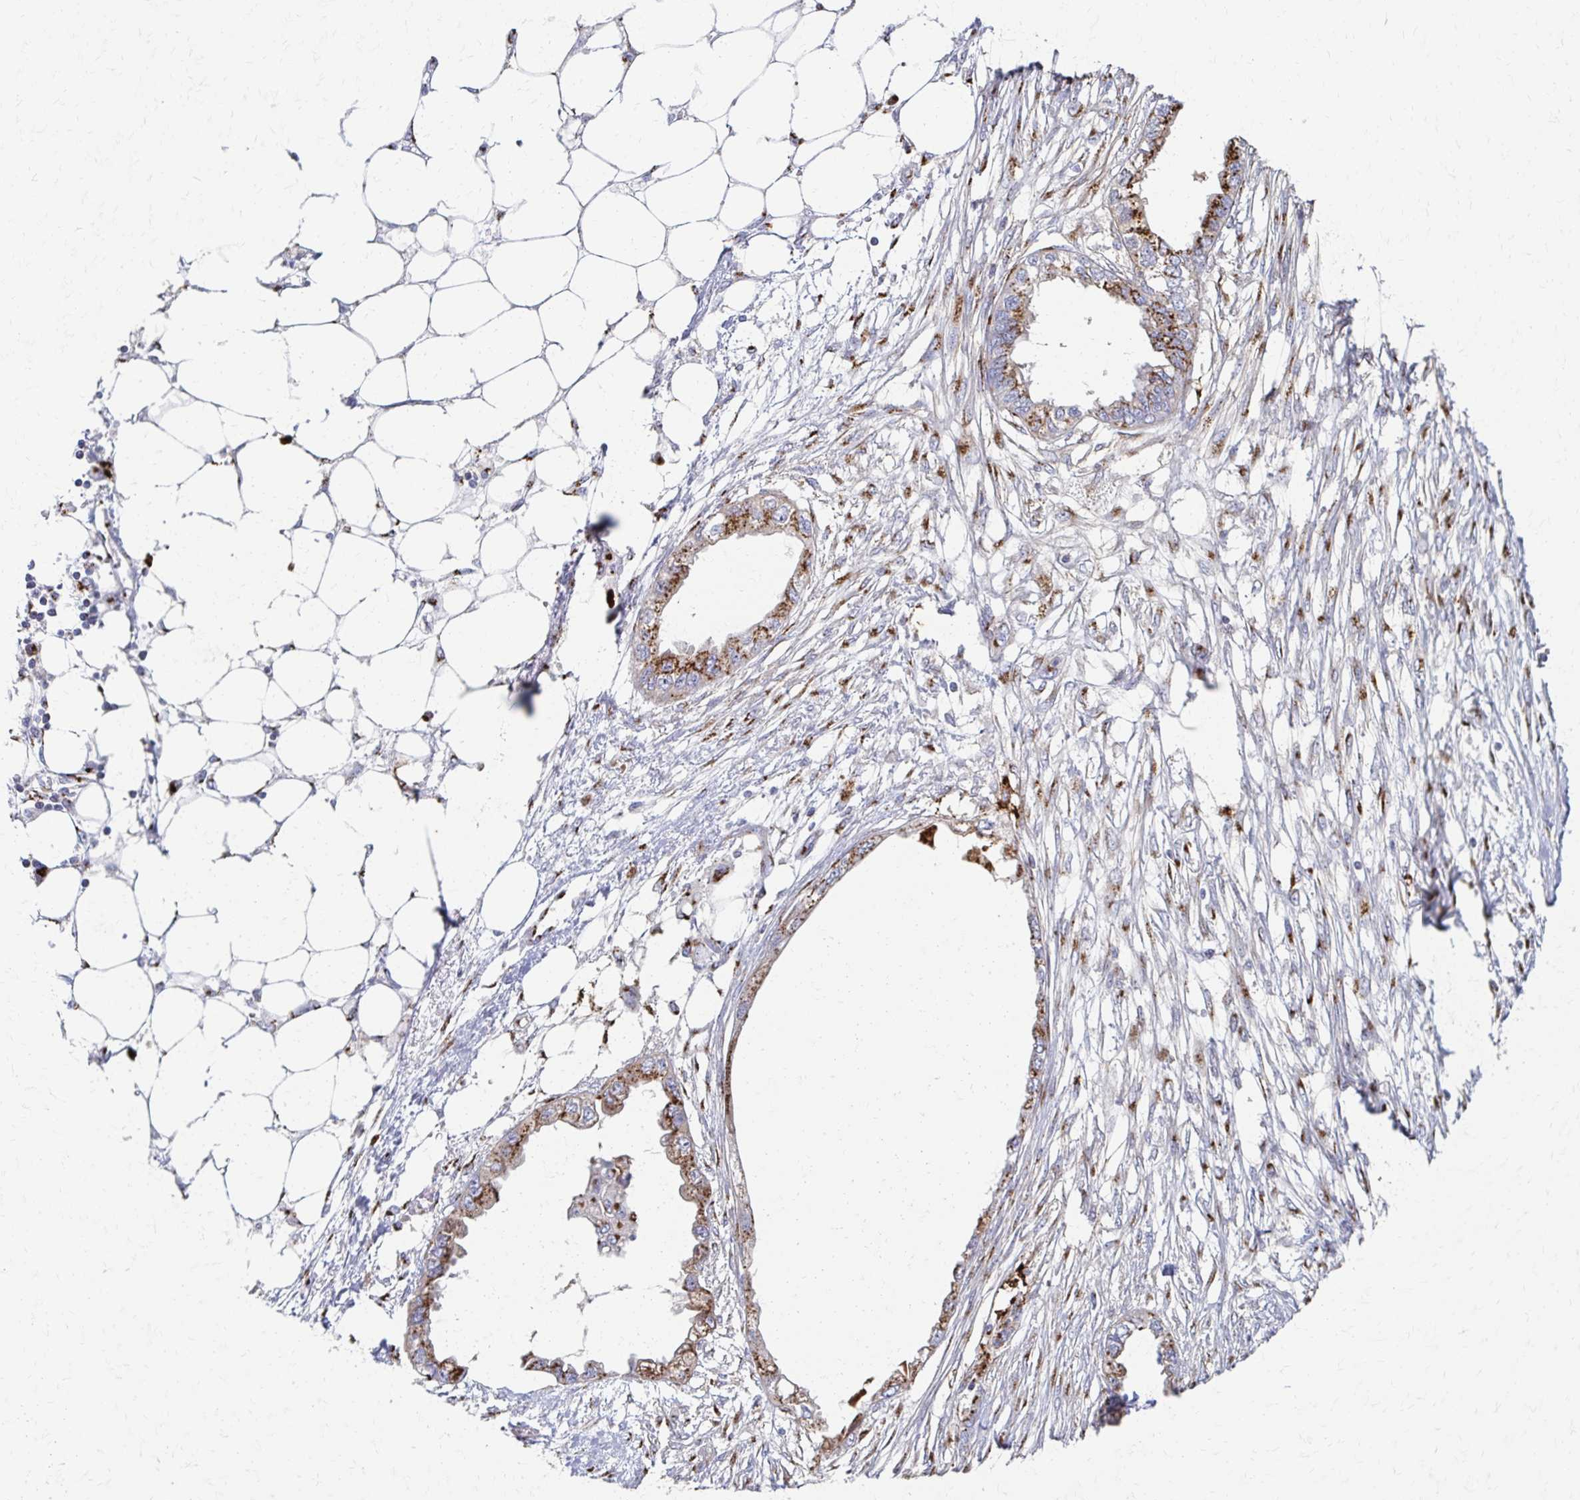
{"staining": {"intensity": "moderate", "quantity": ">75%", "location": "cytoplasmic/membranous"}, "tissue": "endometrial cancer", "cell_type": "Tumor cells", "image_type": "cancer", "snomed": [{"axis": "morphology", "description": "Adenocarcinoma, NOS"}, {"axis": "morphology", "description": "Adenocarcinoma, metastatic, NOS"}, {"axis": "topography", "description": "Adipose tissue"}, {"axis": "topography", "description": "Endometrium"}], "caption": "Moderate cytoplasmic/membranous staining for a protein is seen in about >75% of tumor cells of endometrial adenocarcinoma using IHC.", "gene": "TM9SF1", "patient": {"sex": "female", "age": 67}}